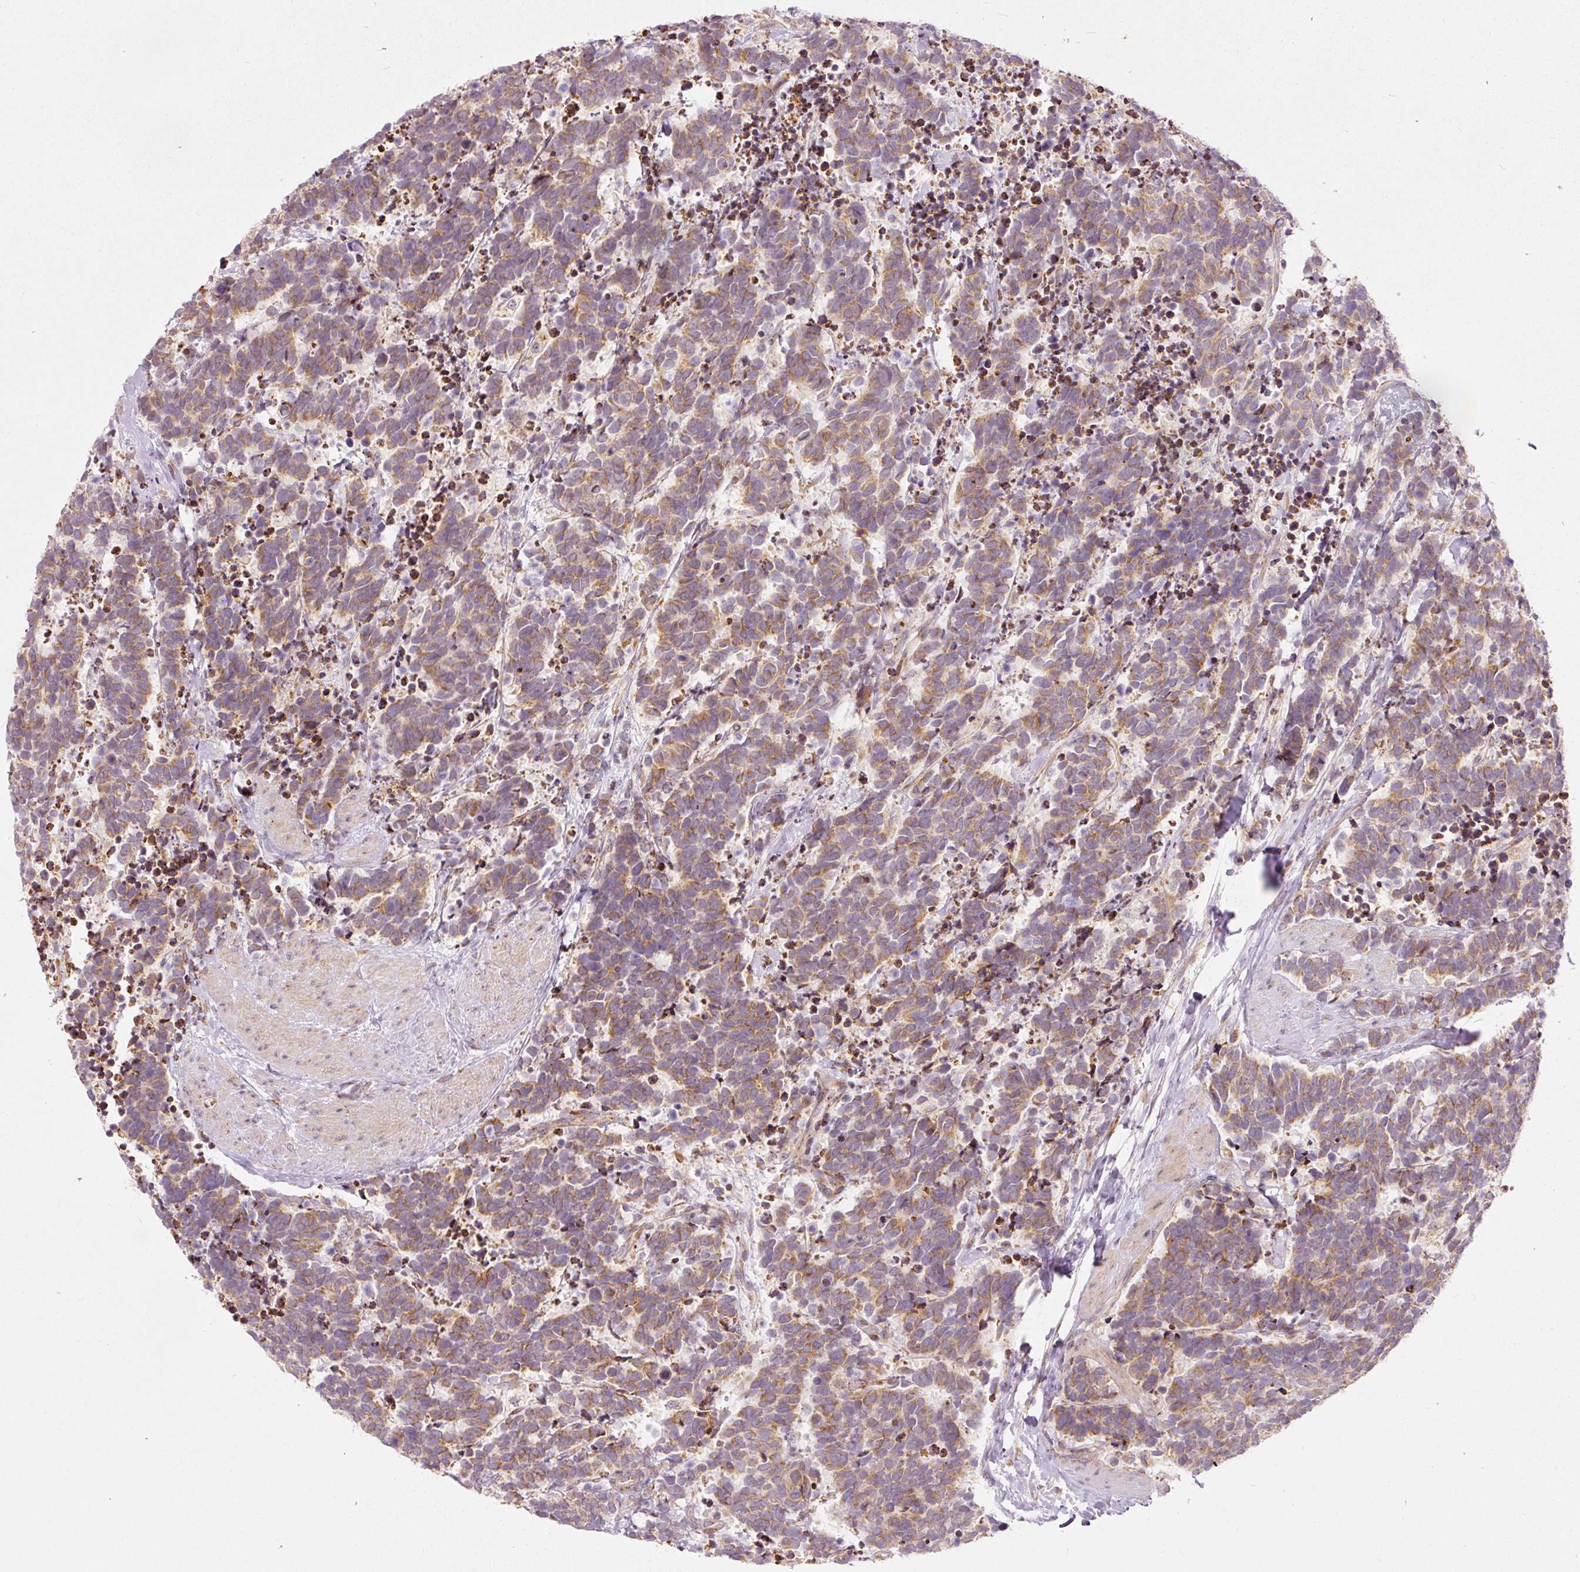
{"staining": {"intensity": "moderate", "quantity": "25%-75%", "location": "cytoplasmic/membranous"}, "tissue": "carcinoid", "cell_type": "Tumor cells", "image_type": "cancer", "snomed": [{"axis": "morphology", "description": "Carcinoma, NOS"}, {"axis": "morphology", "description": "Carcinoid, malignant, NOS"}, {"axis": "topography", "description": "Prostate"}], "caption": "A photomicrograph showing moderate cytoplasmic/membranous staining in about 25%-75% of tumor cells in carcinoid, as visualized by brown immunohistochemical staining.", "gene": "SNAPC5", "patient": {"sex": "male", "age": 57}}